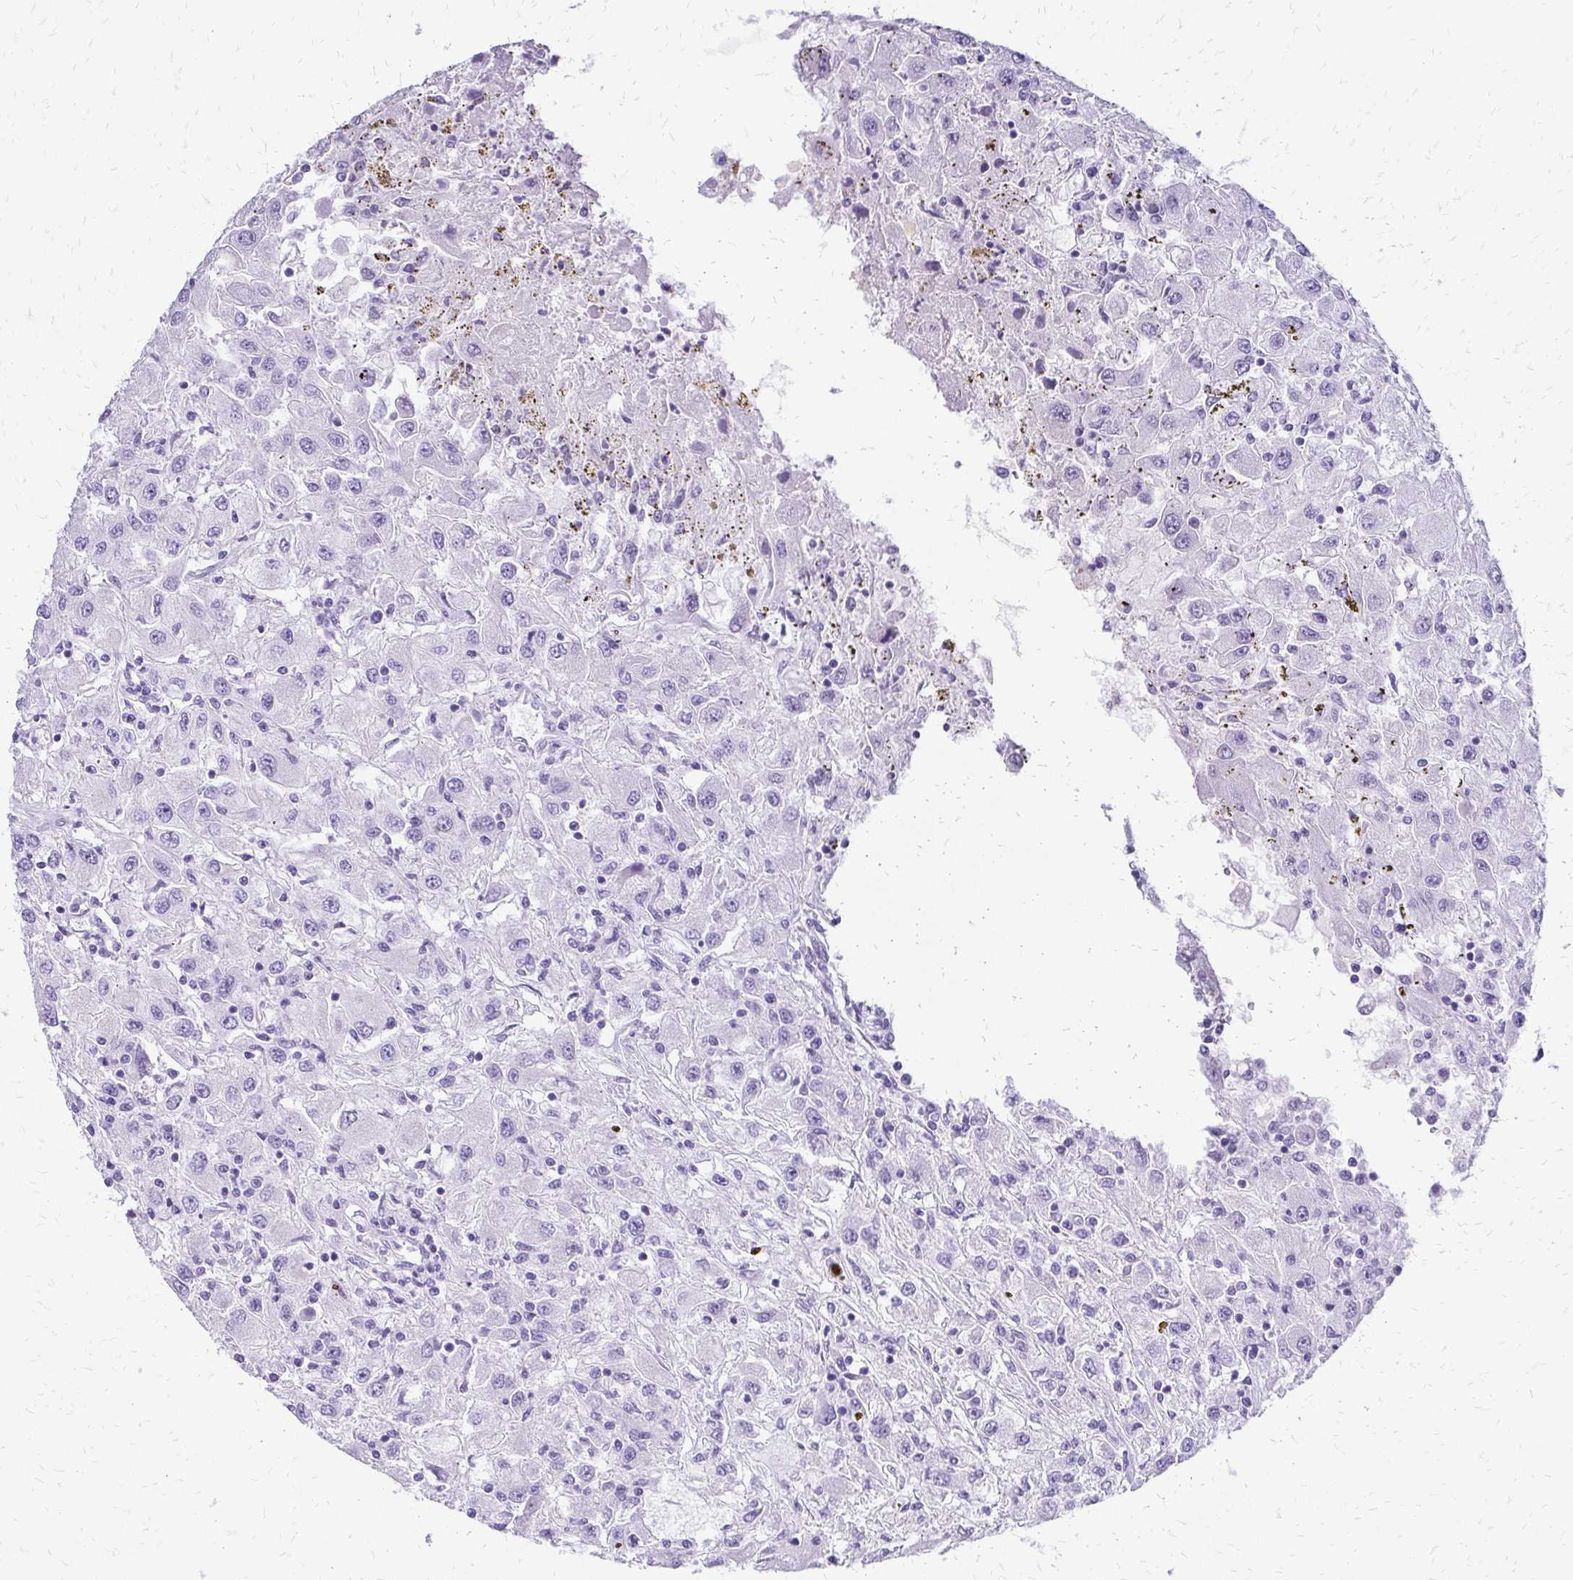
{"staining": {"intensity": "negative", "quantity": "none", "location": "none"}, "tissue": "renal cancer", "cell_type": "Tumor cells", "image_type": "cancer", "snomed": [{"axis": "morphology", "description": "Adenocarcinoma, NOS"}, {"axis": "topography", "description": "Kidney"}], "caption": "Human renal cancer stained for a protein using immunohistochemistry (IHC) reveals no positivity in tumor cells.", "gene": "SLC32A1", "patient": {"sex": "female", "age": 67}}